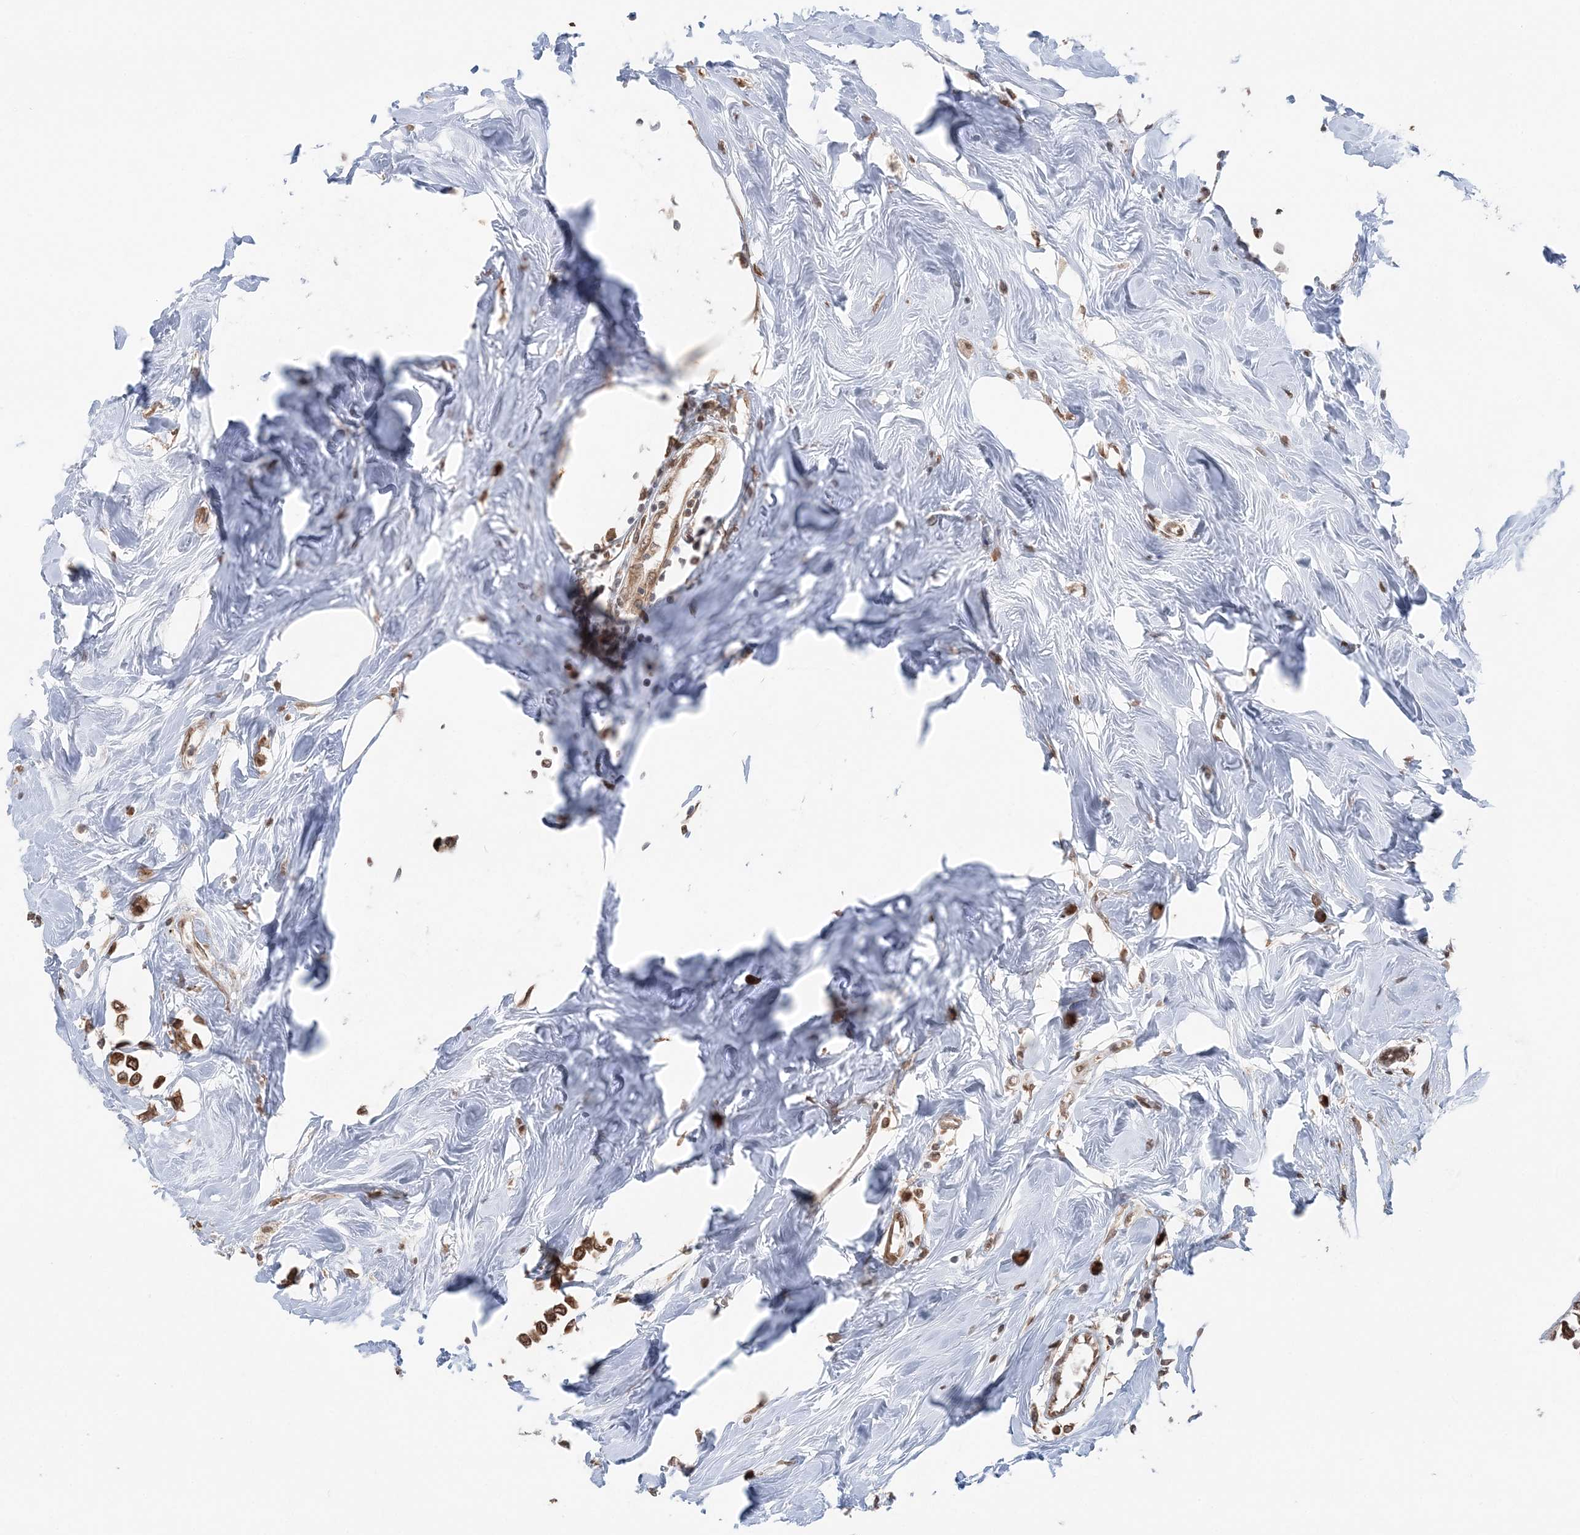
{"staining": {"intensity": "strong", "quantity": ">75%", "location": "cytoplasmic/membranous"}, "tissue": "breast cancer", "cell_type": "Tumor cells", "image_type": "cancer", "snomed": [{"axis": "morphology", "description": "Lobular carcinoma"}, {"axis": "topography", "description": "Breast"}], "caption": "A high amount of strong cytoplasmic/membranous positivity is present in about >75% of tumor cells in breast cancer (lobular carcinoma) tissue.", "gene": "TMED10", "patient": {"sex": "female", "age": 51}}